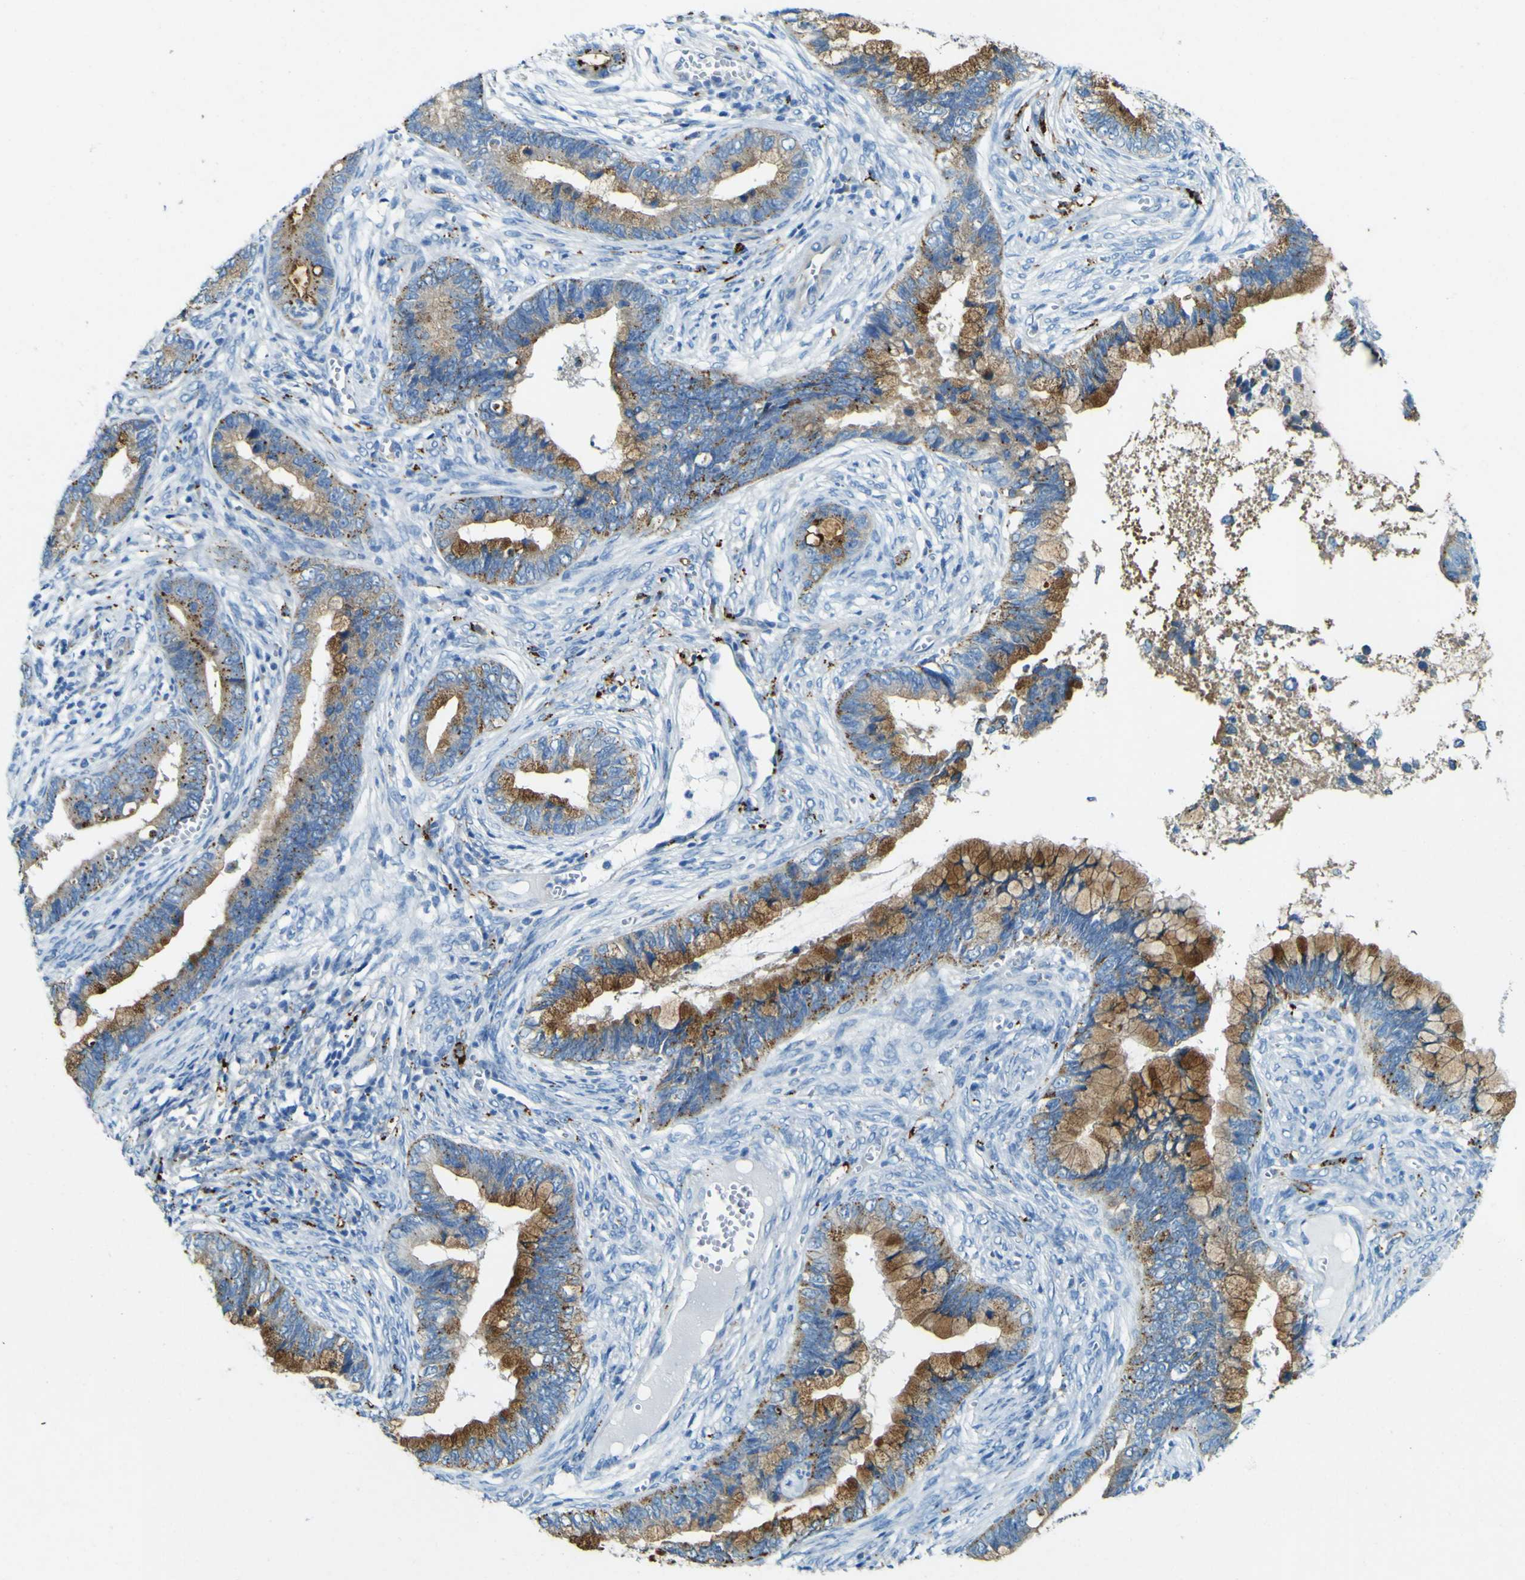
{"staining": {"intensity": "moderate", "quantity": ">75%", "location": "cytoplasmic/membranous"}, "tissue": "cervical cancer", "cell_type": "Tumor cells", "image_type": "cancer", "snomed": [{"axis": "morphology", "description": "Adenocarcinoma, NOS"}, {"axis": "topography", "description": "Cervix"}], "caption": "Cervical adenocarcinoma stained for a protein (brown) displays moderate cytoplasmic/membranous positive positivity in about >75% of tumor cells.", "gene": "PDE9A", "patient": {"sex": "female", "age": 44}}